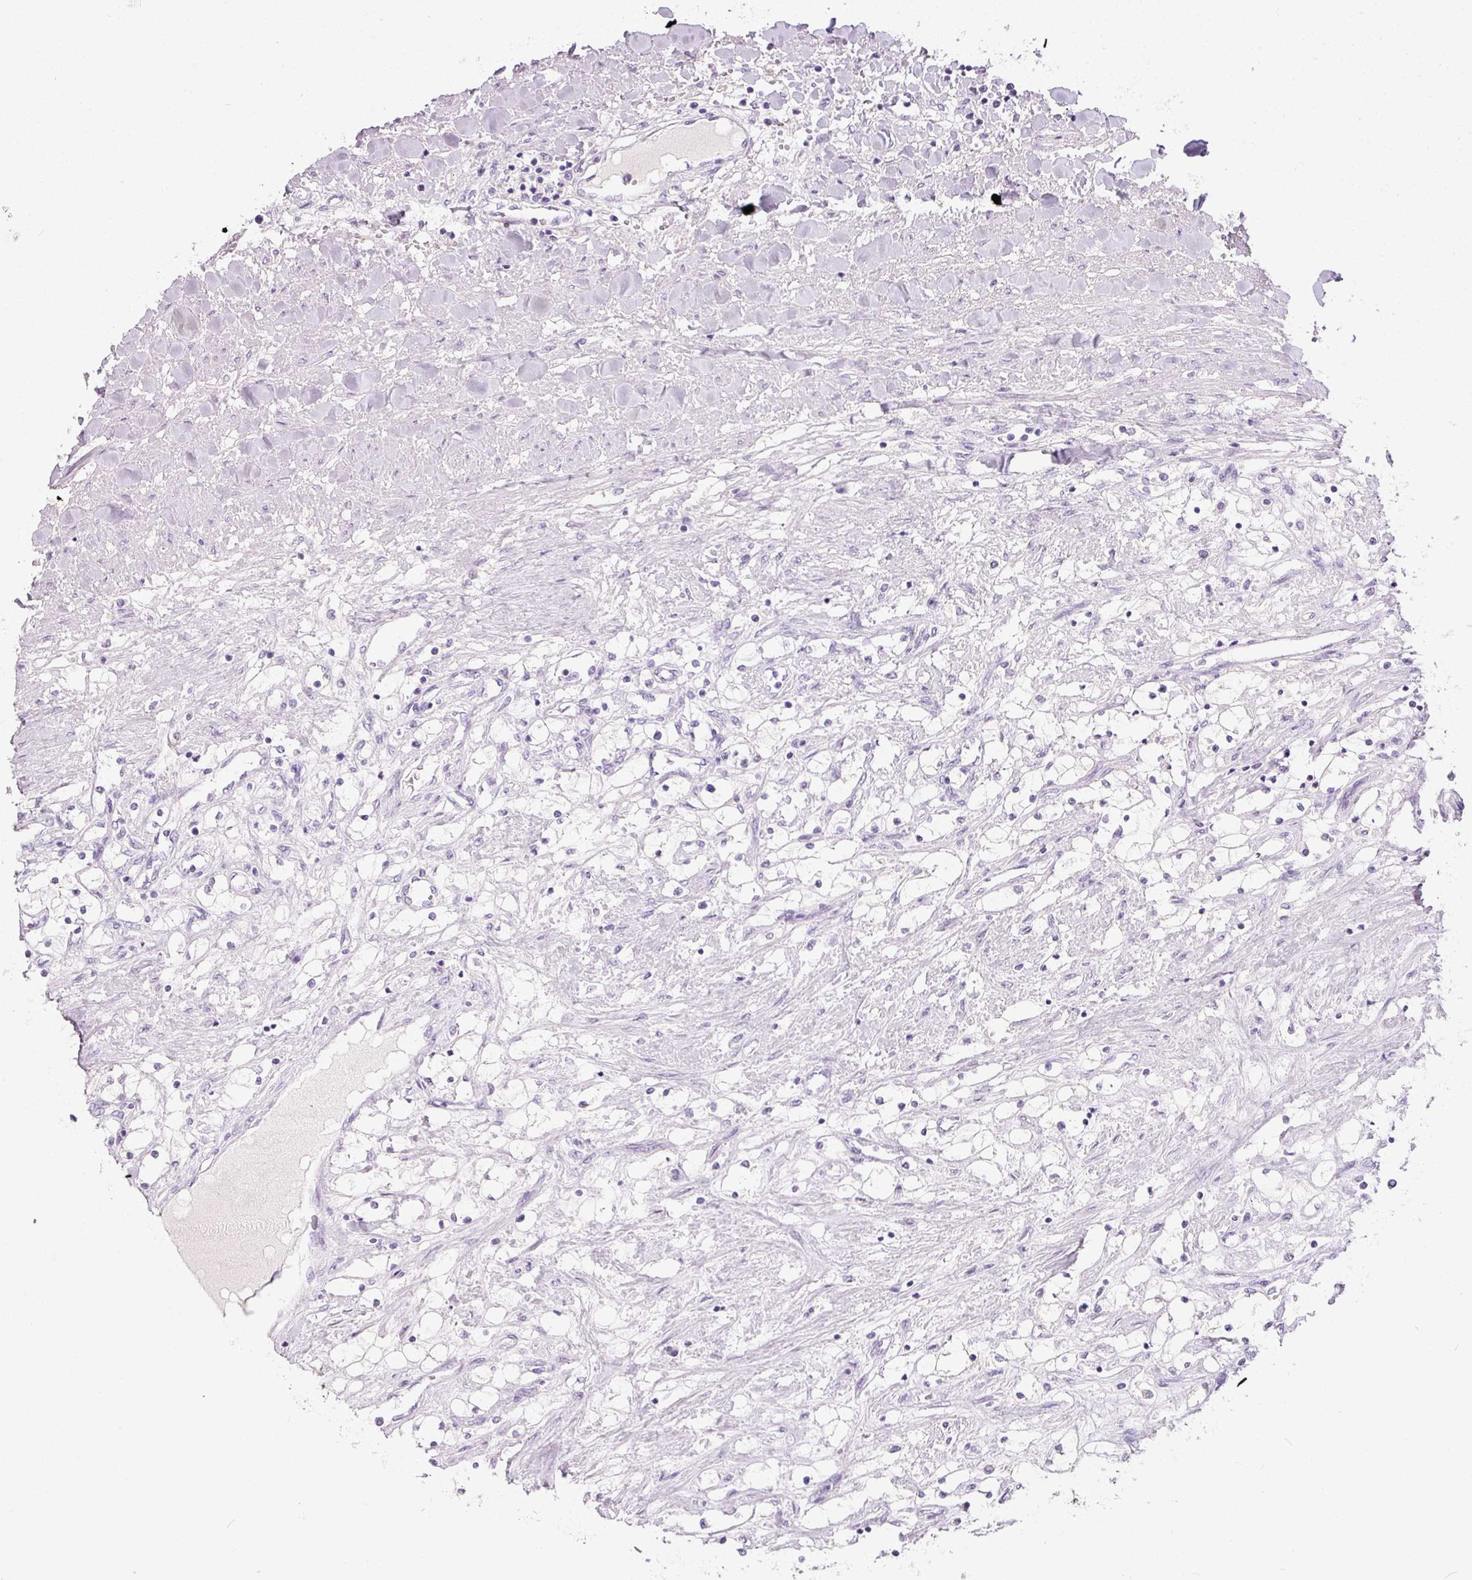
{"staining": {"intensity": "negative", "quantity": "none", "location": "none"}, "tissue": "renal cancer", "cell_type": "Tumor cells", "image_type": "cancer", "snomed": [{"axis": "morphology", "description": "Adenocarcinoma, NOS"}, {"axis": "topography", "description": "Kidney"}], "caption": "Tumor cells are negative for brown protein staining in renal adenocarcinoma.", "gene": "DNM1", "patient": {"sex": "male", "age": 68}}